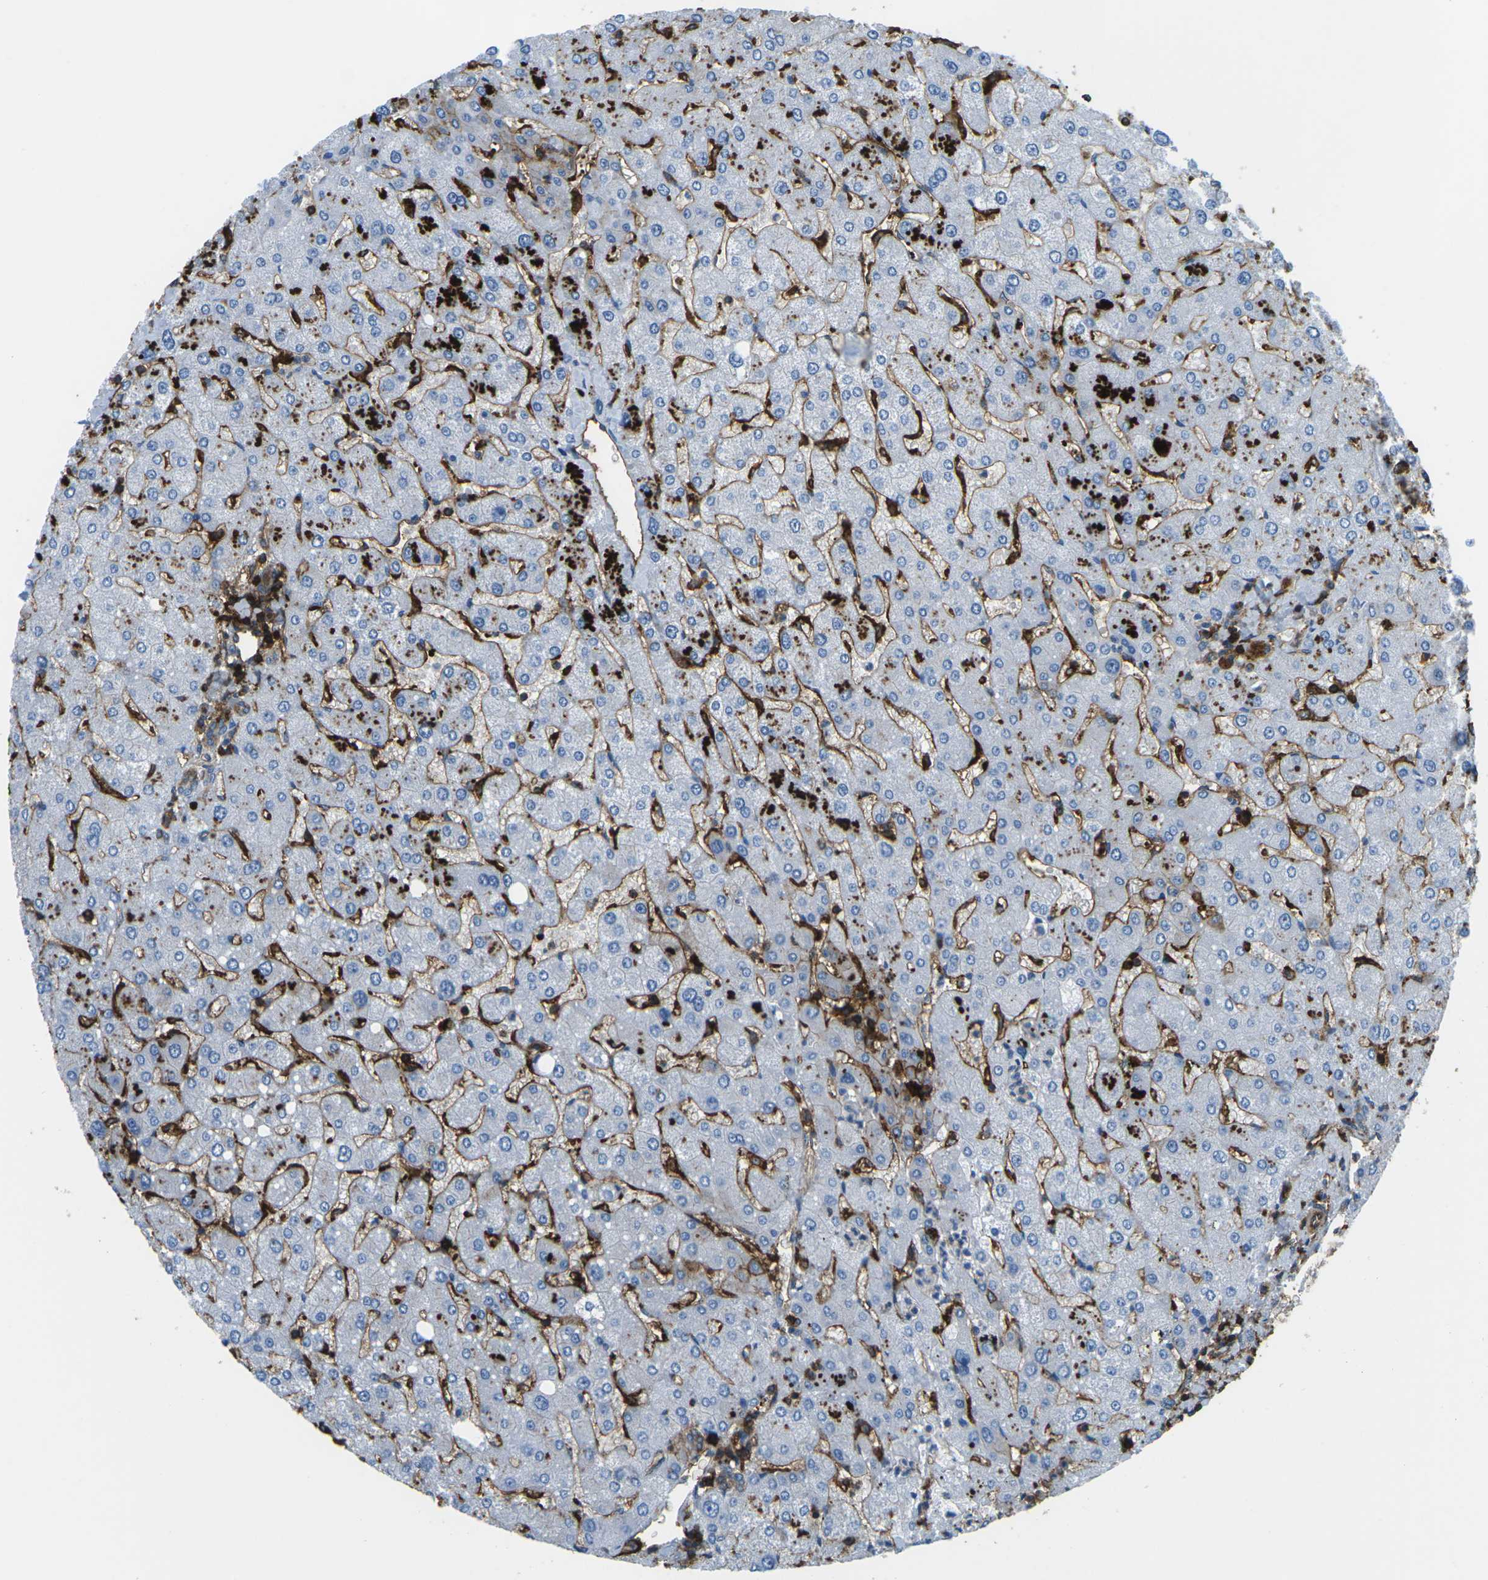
{"staining": {"intensity": "strong", "quantity": ">75%", "location": "cytoplasmic/membranous"}, "tissue": "liver", "cell_type": "Cholangiocytes", "image_type": "normal", "snomed": [{"axis": "morphology", "description": "Normal tissue, NOS"}, {"axis": "topography", "description": "Liver"}], "caption": "Immunohistochemical staining of normal human liver reveals high levels of strong cytoplasmic/membranous staining in approximately >75% of cholangiocytes. The protein is shown in brown color, while the nuclei are stained blue.", "gene": "HLA", "patient": {"sex": "male", "age": 55}}